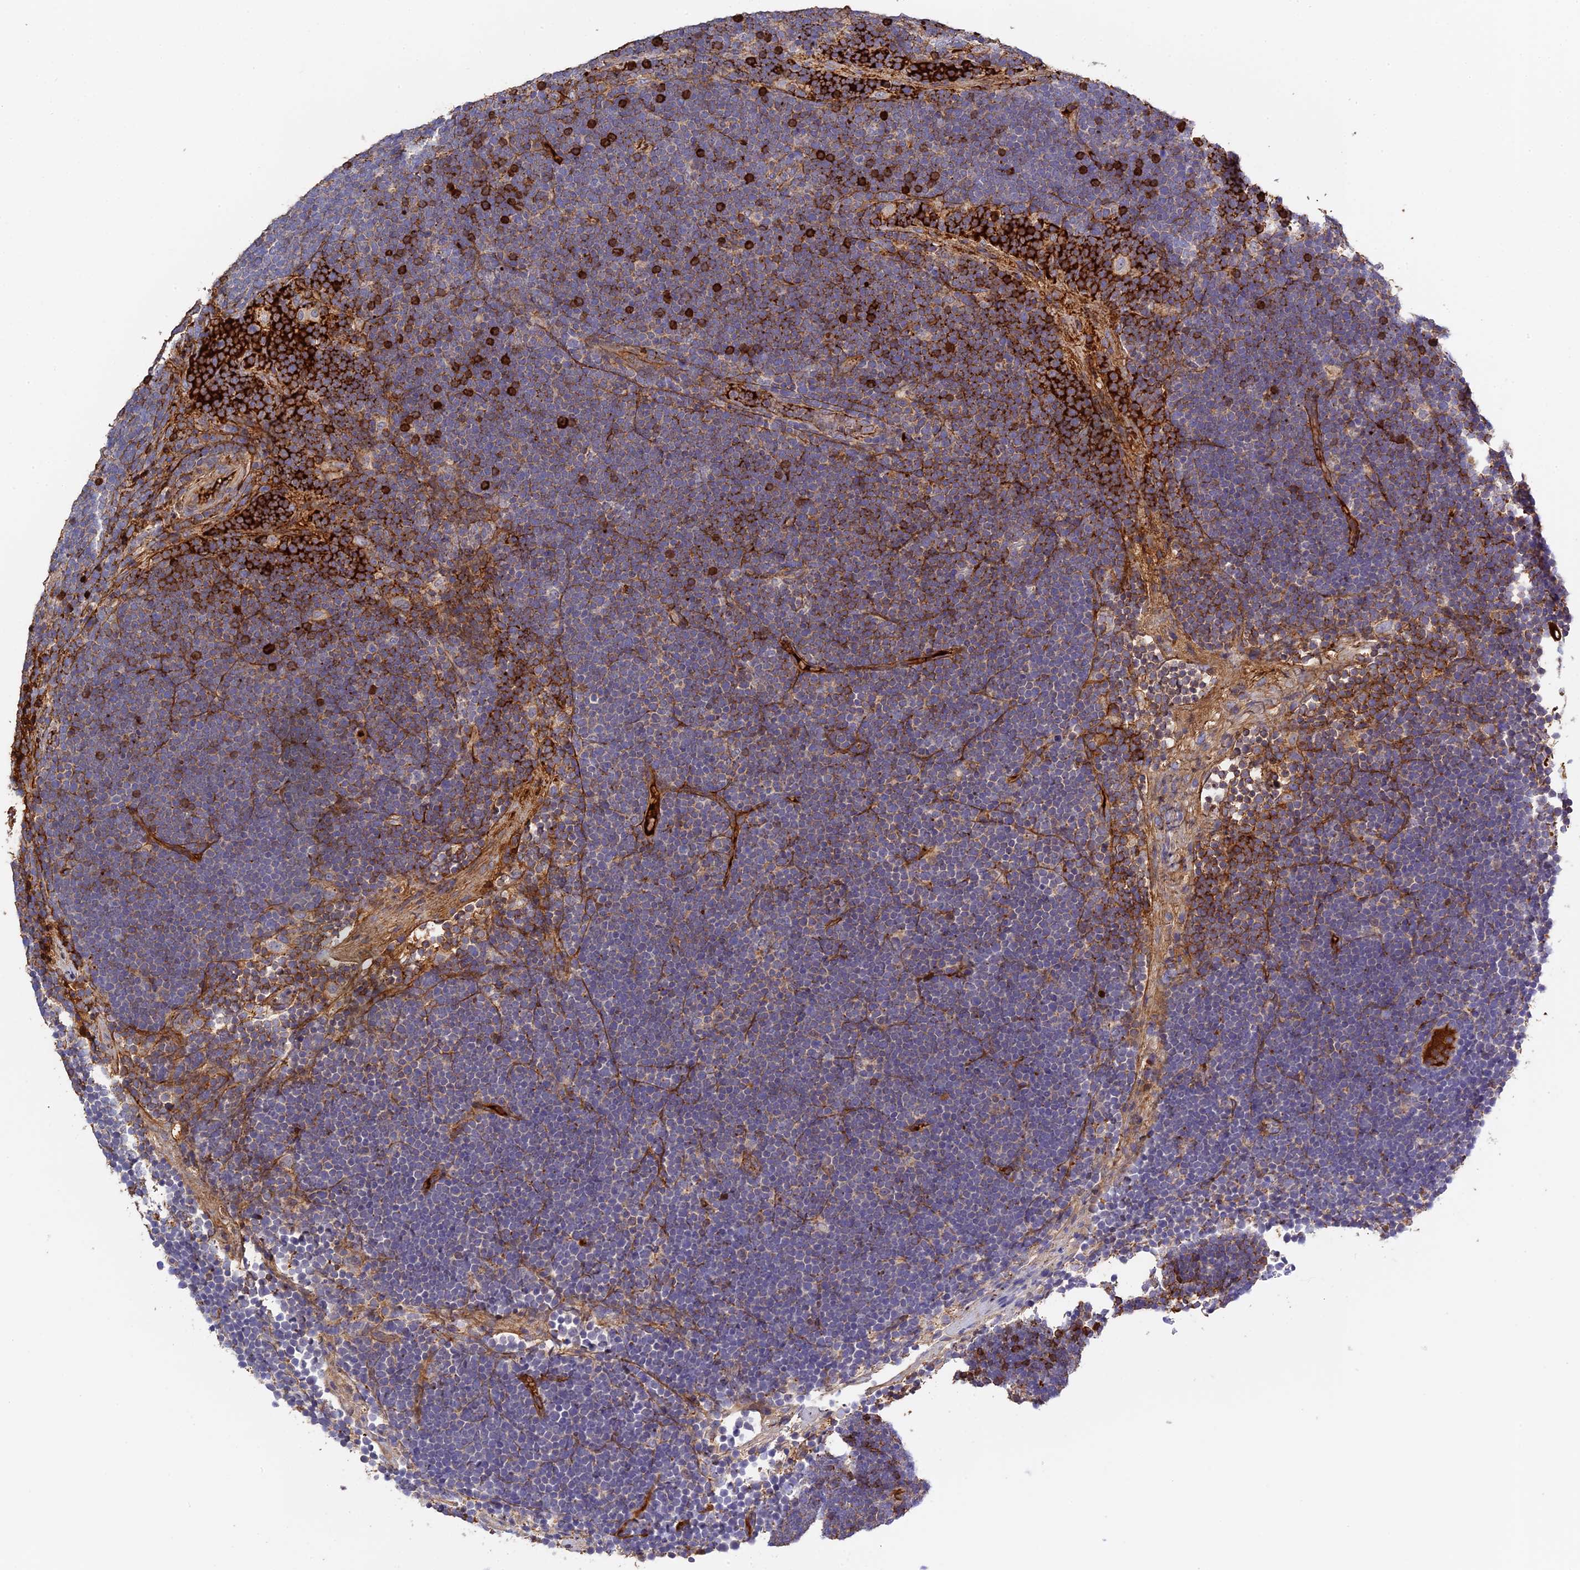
{"staining": {"intensity": "strong", "quantity": "<25%", "location": "cytoplasmic/membranous"}, "tissue": "lymphoma", "cell_type": "Tumor cells", "image_type": "cancer", "snomed": [{"axis": "morphology", "description": "Malignant lymphoma, non-Hodgkin's type, High grade"}, {"axis": "topography", "description": "Lymph node"}], "caption": "This micrograph exhibits immunohistochemistry staining of human lymphoma, with medium strong cytoplasmic/membranous staining in about <25% of tumor cells.", "gene": "PZP", "patient": {"sex": "male", "age": 13}}